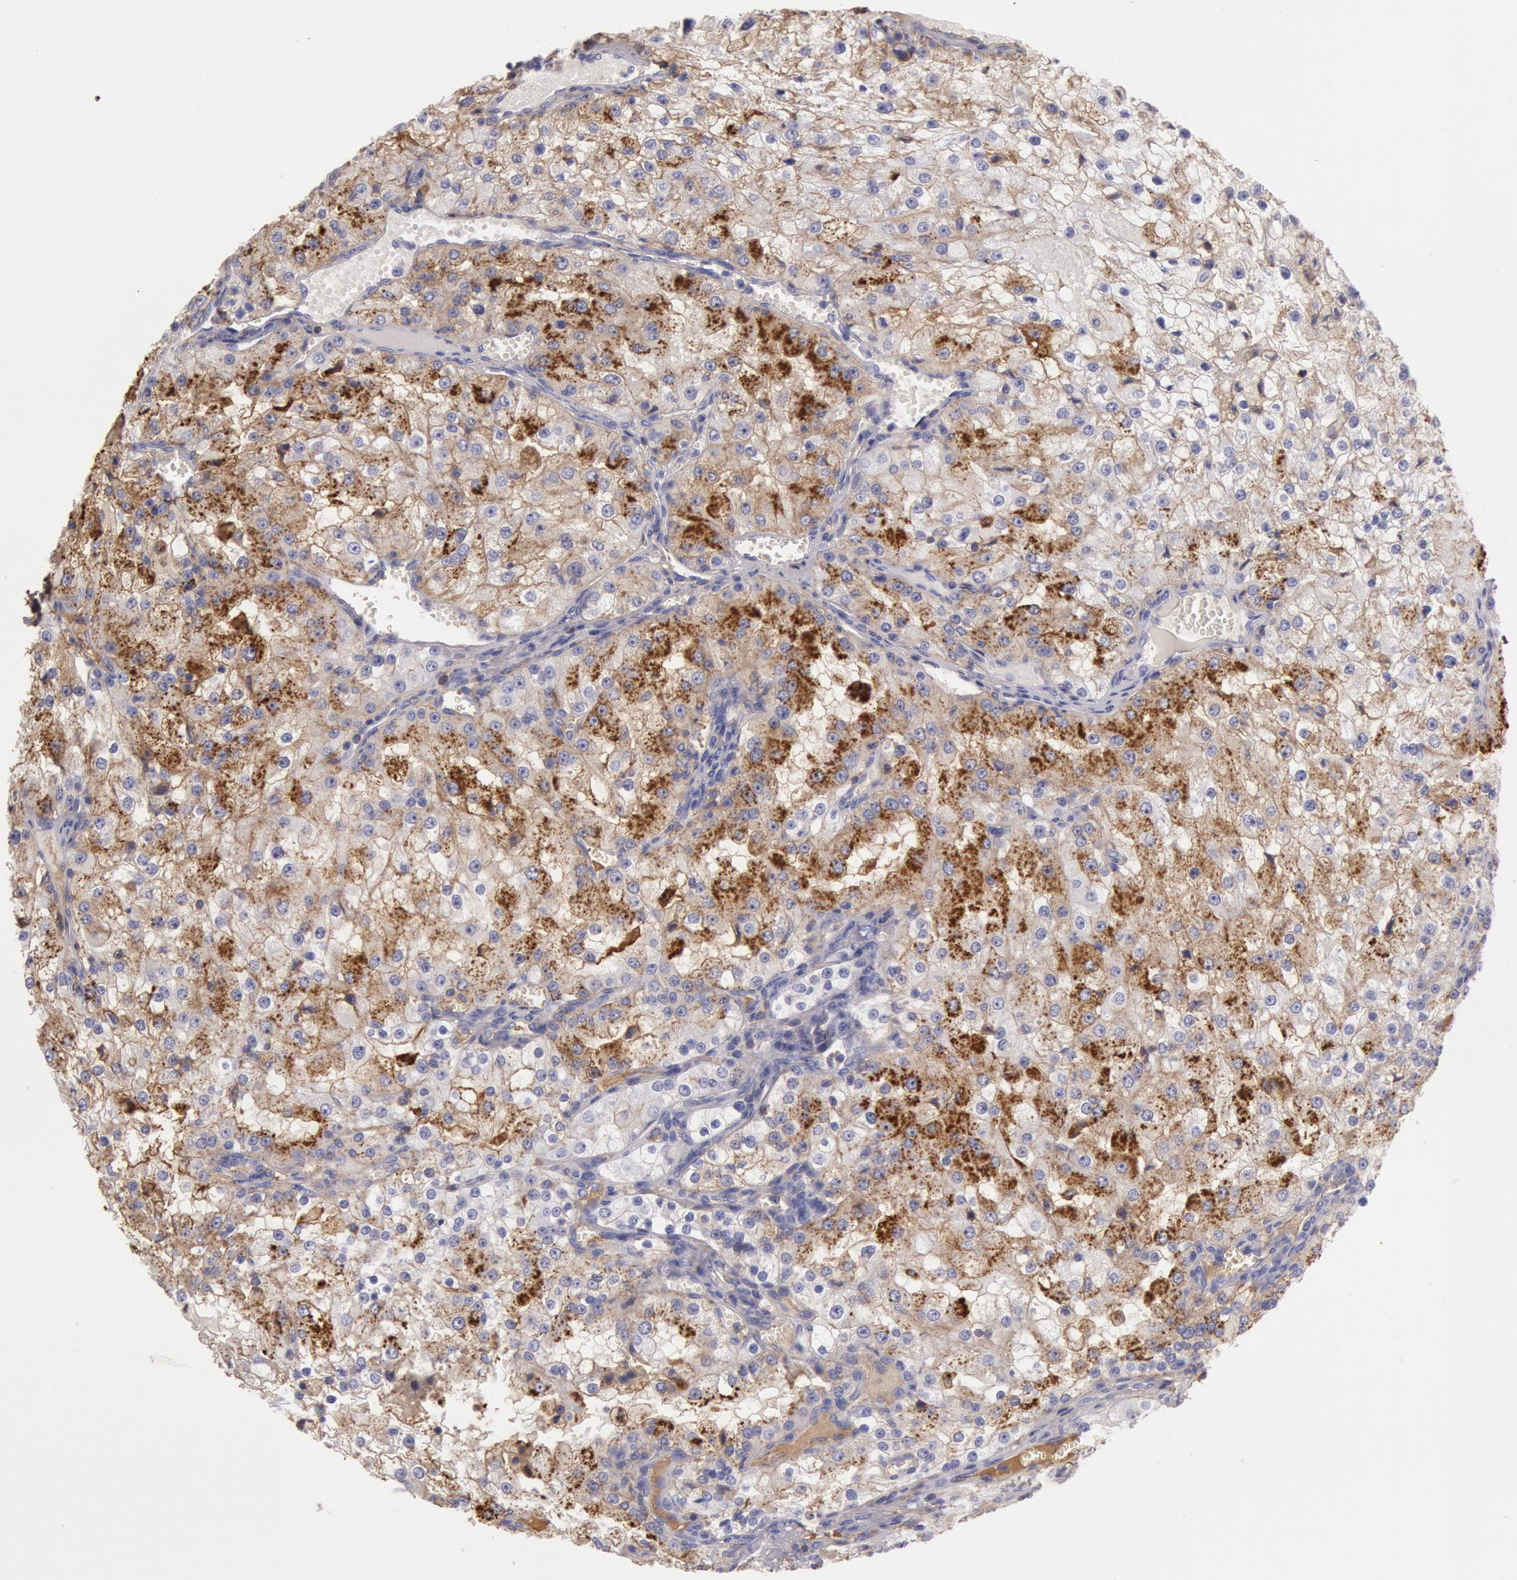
{"staining": {"intensity": "moderate", "quantity": "25%-75%", "location": "cytoplasmic/membranous"}, "tissue": "renal cancer", "cell_type": "Tumor cells", "image_type": "cancer", "snomed": [{"axis": "morphology", "description": "Adenocarcinoma, NOS"}, {"axis": "topography", "description": "Kidney"}], "caption": "Protein staining demonstrates moderate cytoplasmic/membranous staining in about 25%-75% of tumor cells in adenocarcinoma (renal). (Stains: DAB in brown, nuclei in blue, Microscopy: brightfield microscopy at high magnification).", "gene": "IGHG1", "patient": {"sex": "female", "age": 74}}